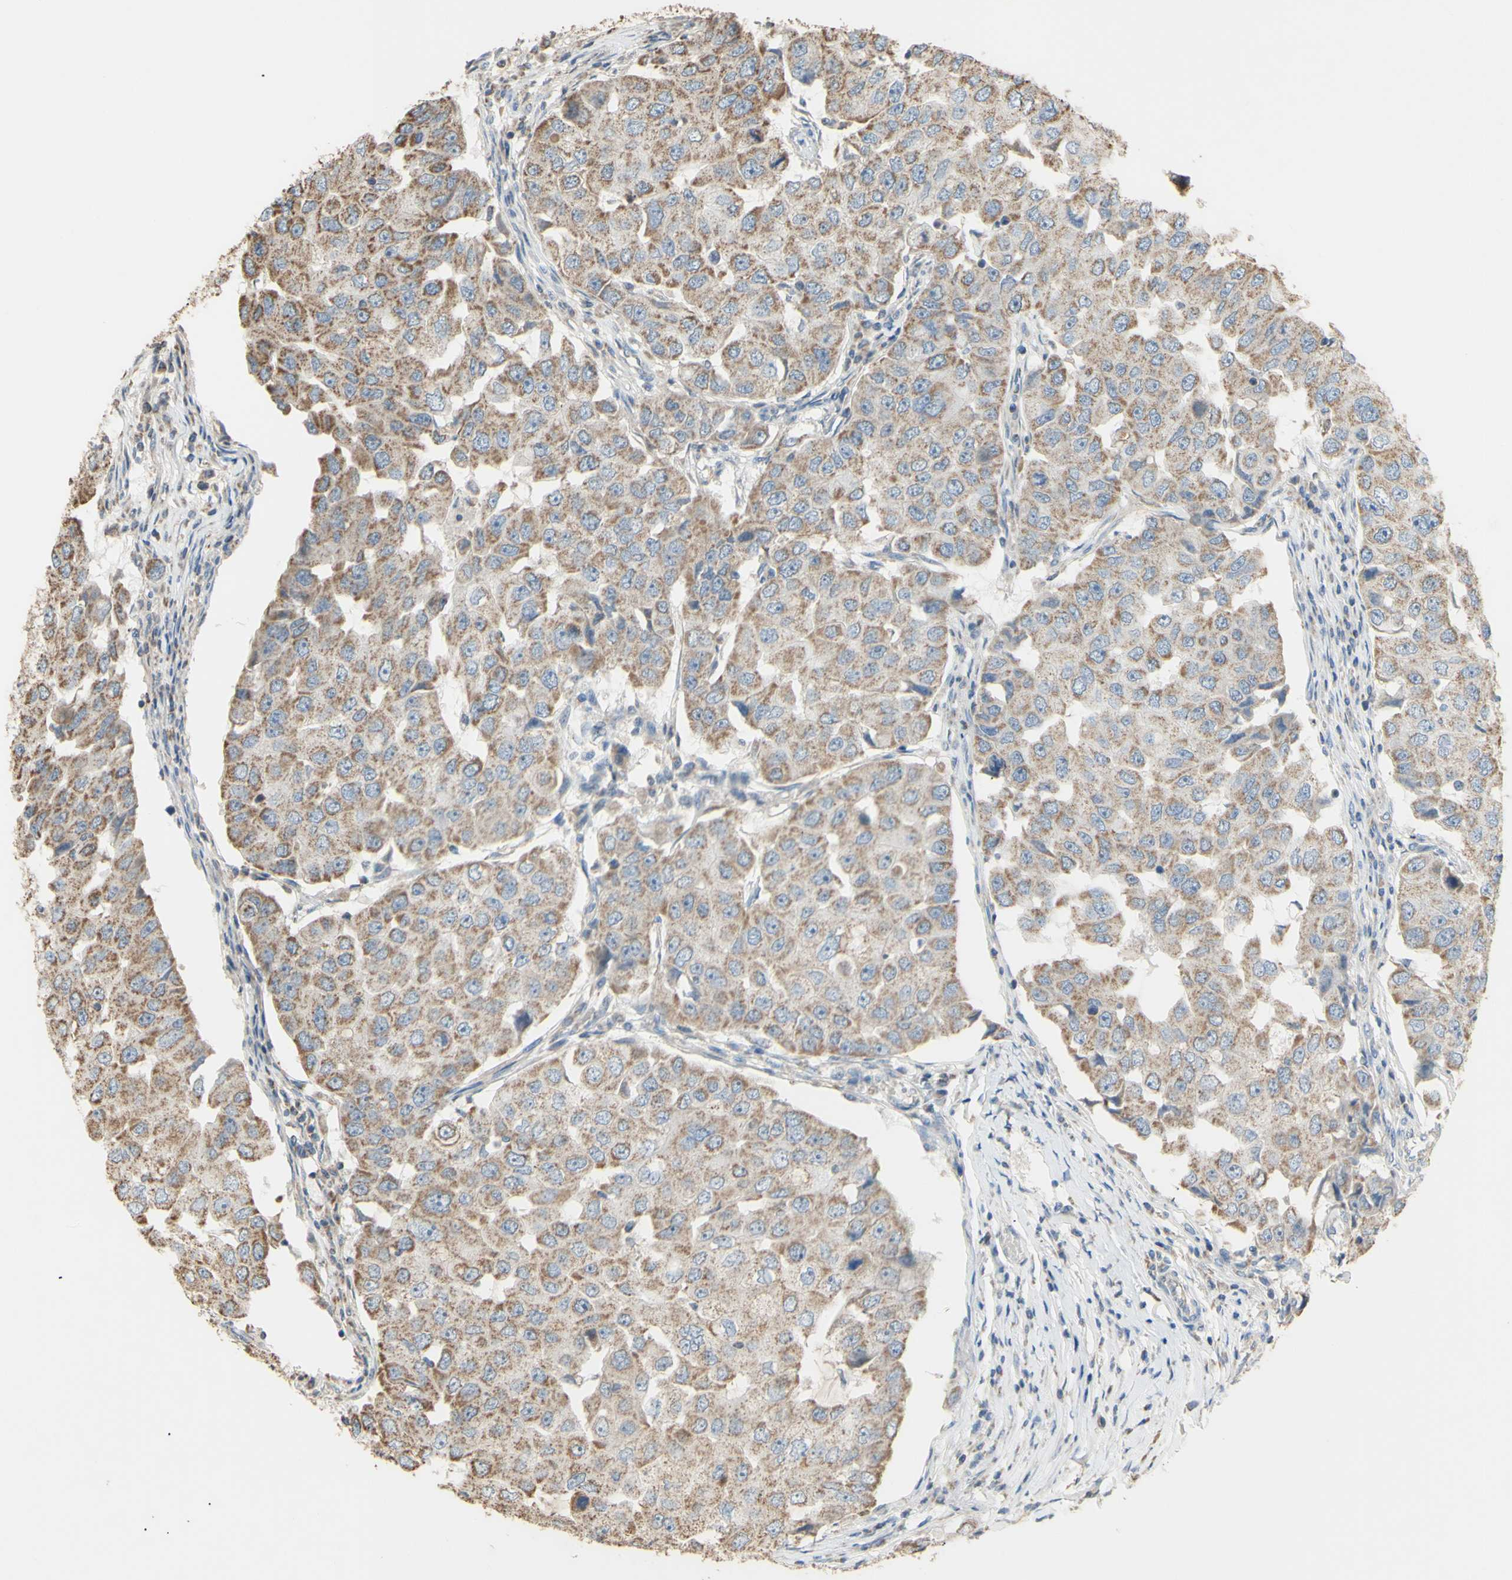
{"staining": {"intensity": "moderate", "quantity": ">75%", "location": "cytoplasmic/membranous"}, "tissue": "breast cancer", "cell_type": "Tumor cells", "image_type": "cancer", "snomed": [{"axis": "morphology", "description": "Duct carcinoma"}, {"axis": "topography", "description": "Breast"}], "caption": "Immunohistochemistry of human breast cancer demonstrates medium levels of moderate cytoplasmic/membranous staining in about >75% of tumor cells.", "gene": "PTGIS", "patient": {"sex": "female", "age": 27}}